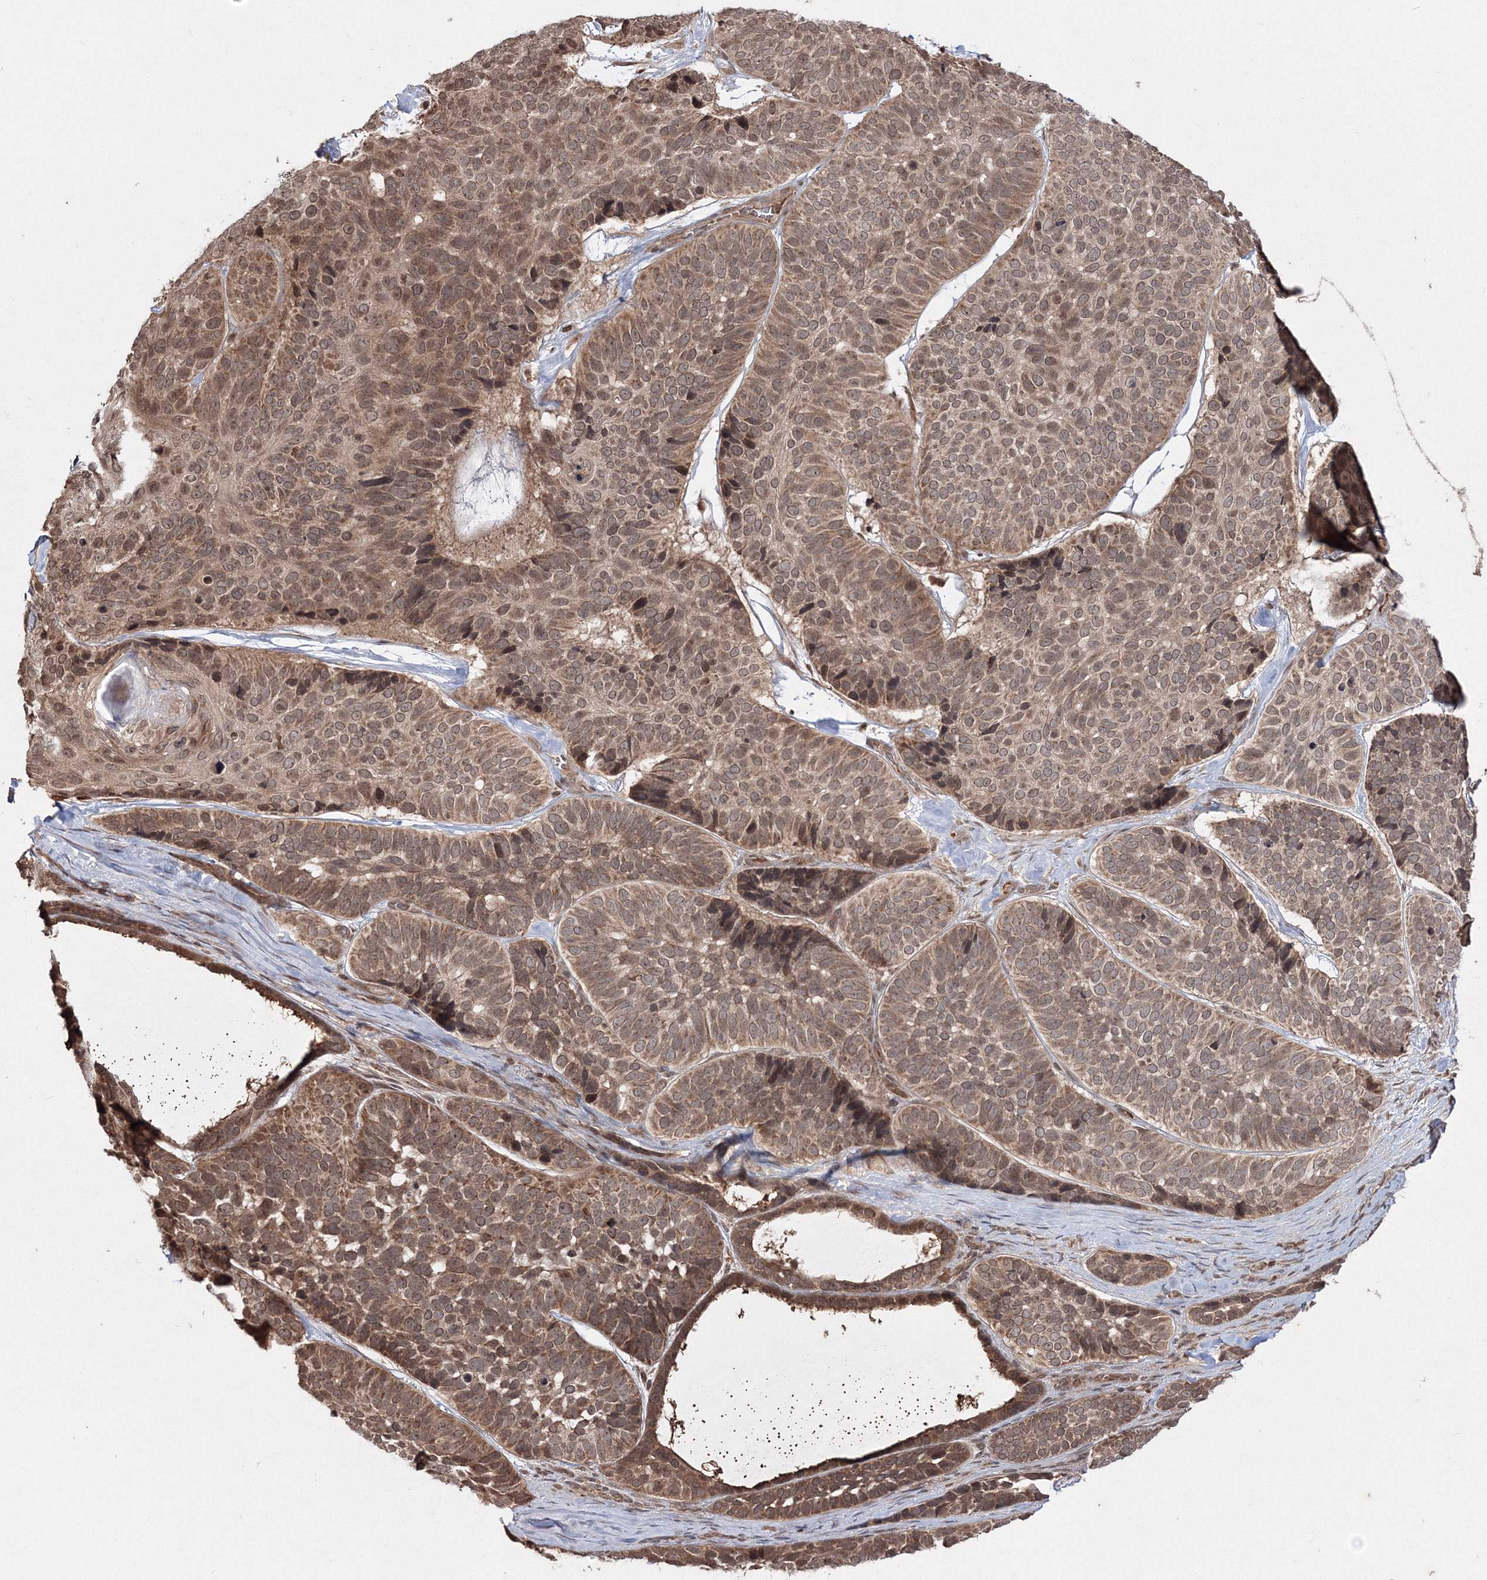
{"staining": {"intensity": "moderate", "quantity": ">75%", "location": "cytoplasmic/membranous,nuclear"}, "tissue": "skin cancer", "cell_type": "Tumor cells", "image_type": "cancer", "snomed": [{"axis": "morphology", "description": "Basal cell carcinoma"}, {"axis": "topography", "description": "Skin"}], "caption": "Human skin cancer stained with a protein marker displays moderate staining in tumor cells.", "gene": "PEX13", "patient": {"sex": "male", "age": 62}}